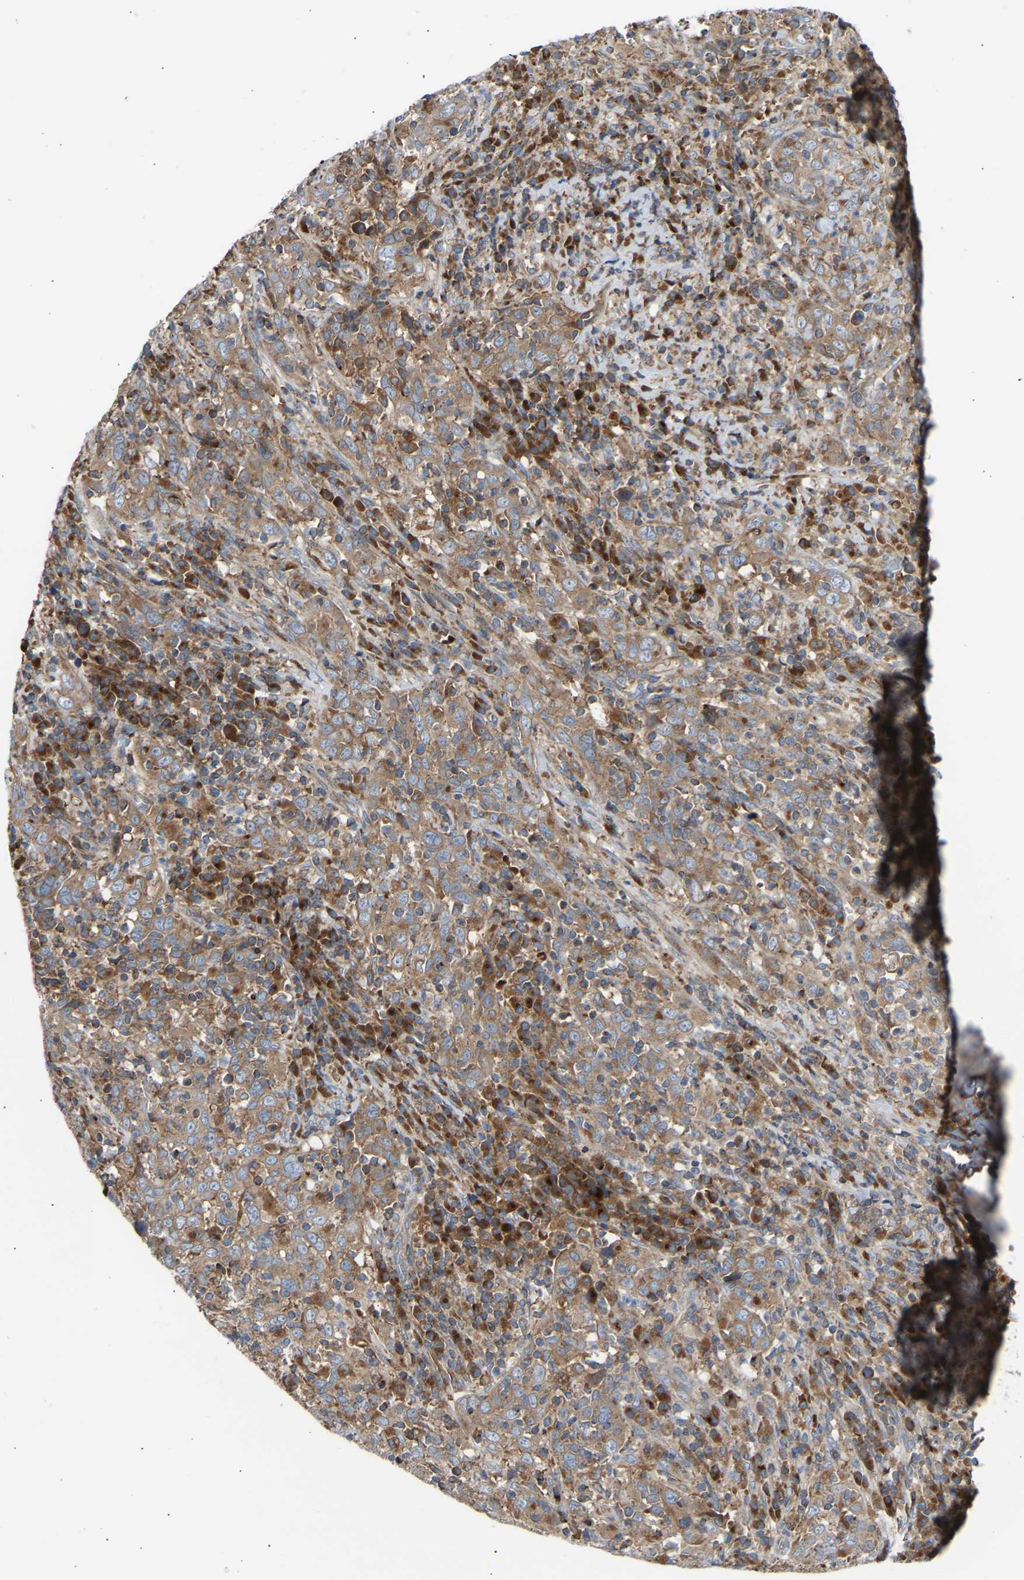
{"staining": {"intensity": "moderate", "quantity": ">75%", "location": "cytoplasmic/membranous"}, "tissue": "cervical cancer", "cell_type": "Tumor cells", "image_type": "cancer", "snomed": [{"axis": "morphology", "description": "Squamous cell carcinoma, NOS"}, {"axis": "topography", "description": "Cervix"}], "caption": "Brown immunohistochemical staining in human cervical cancer reveals moderate cytoplasmic/membranous positivity in approximately >75% of tumor cells.", "gene": "GCN1", "patient": {"sex": "female", "age": 46}}